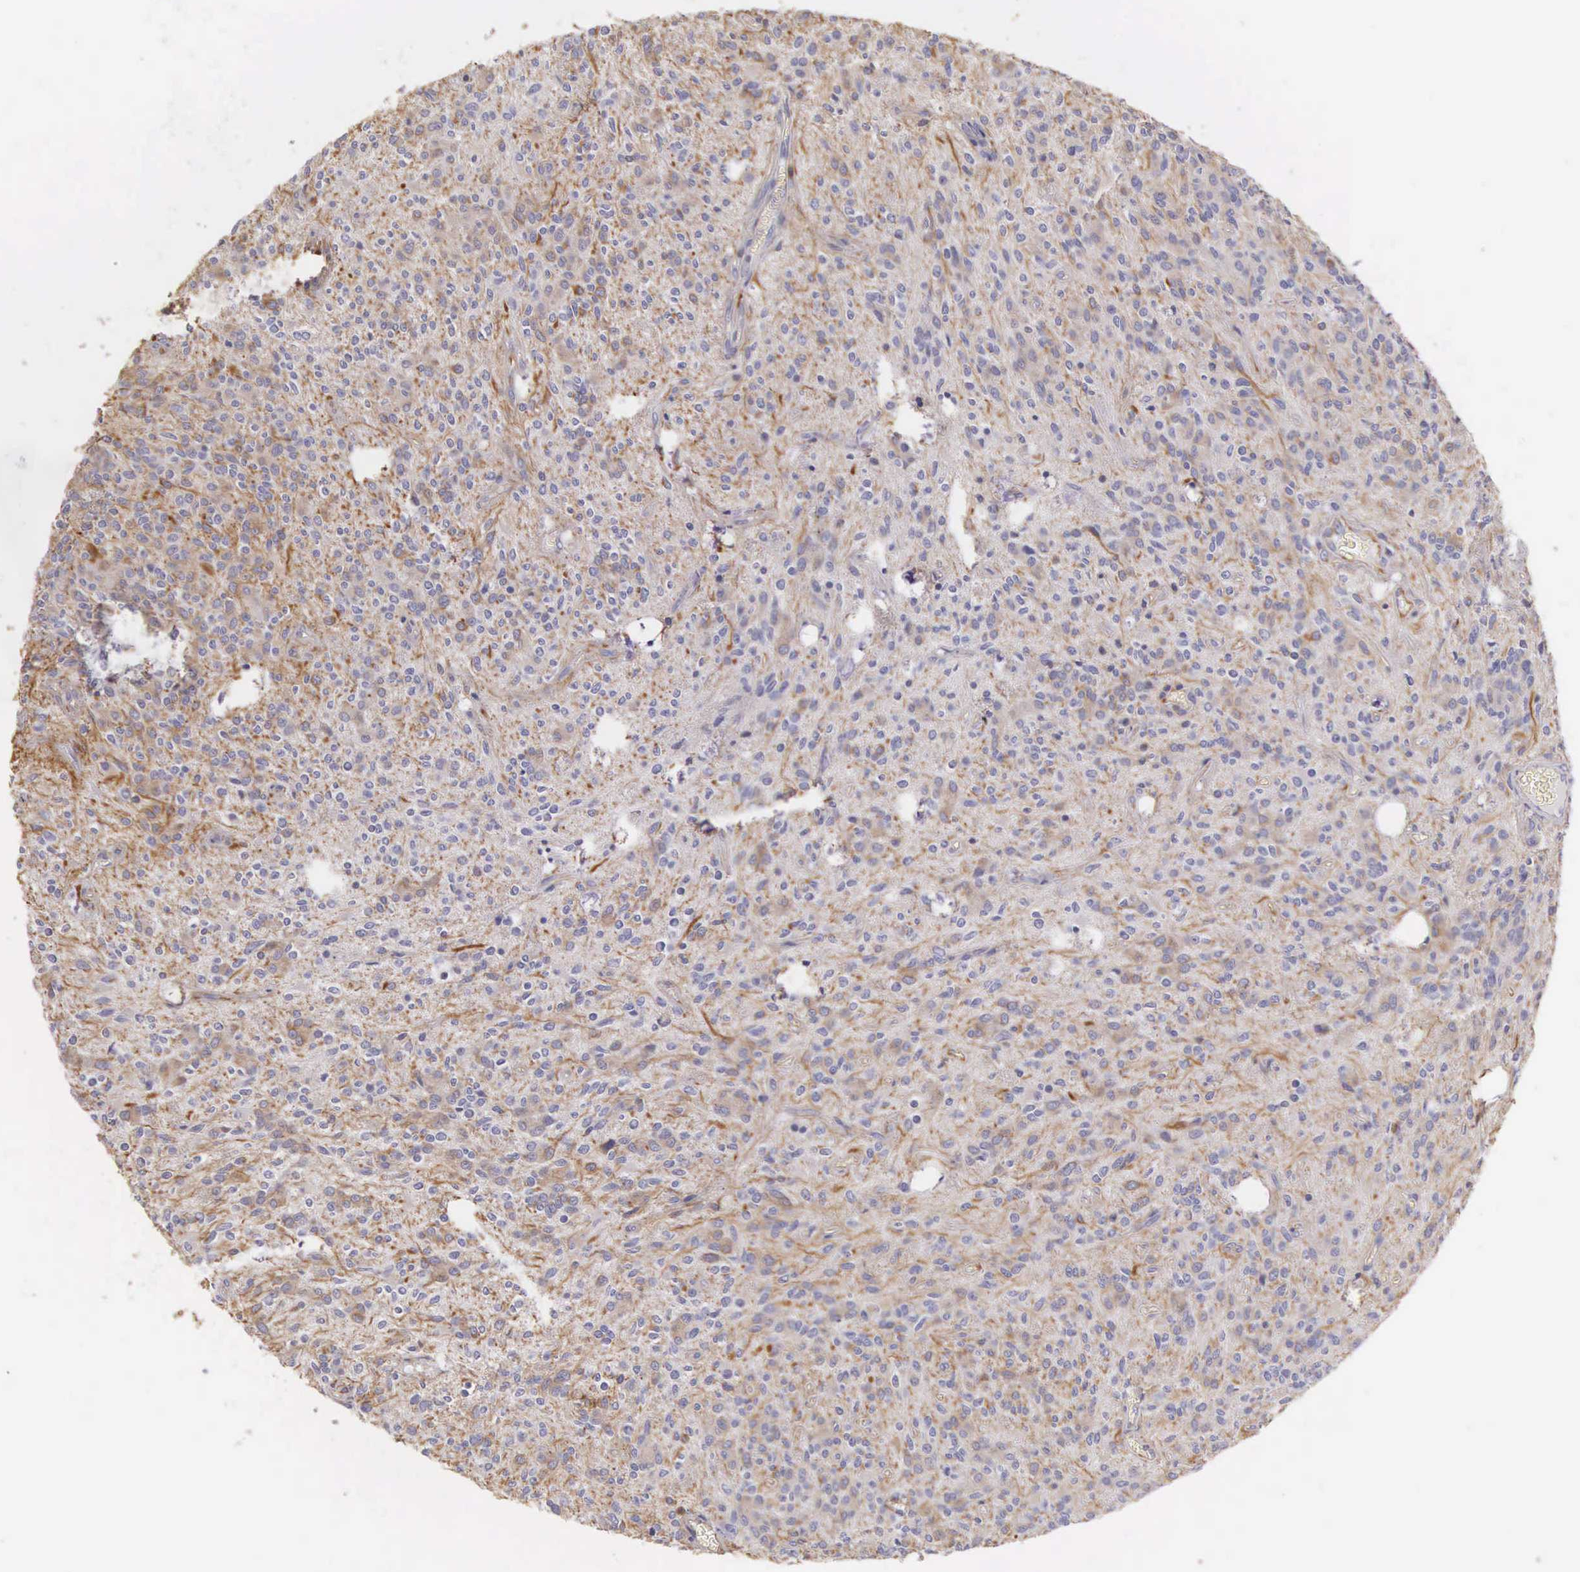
{"staining": {"intensity": "weak", "quantity": "25%-75%", "location": "cytoplasmic/membranous"}, "tissue": "glioma", "cell_type": "Tumor cells", "image_type": "cancer", "snomed": [{"axis": "morphology", "description": "Glioma, malignant, Low grade"}, {"axis": "topography", "description": "Brain"}], "caption": "Protein staining displays weak cytoplasmic/membranous staining in approximately 25%-75% of tumor cells in glioma.", "gene": "OSBPL3", "patient": {"sex": "female", "age": 15}}